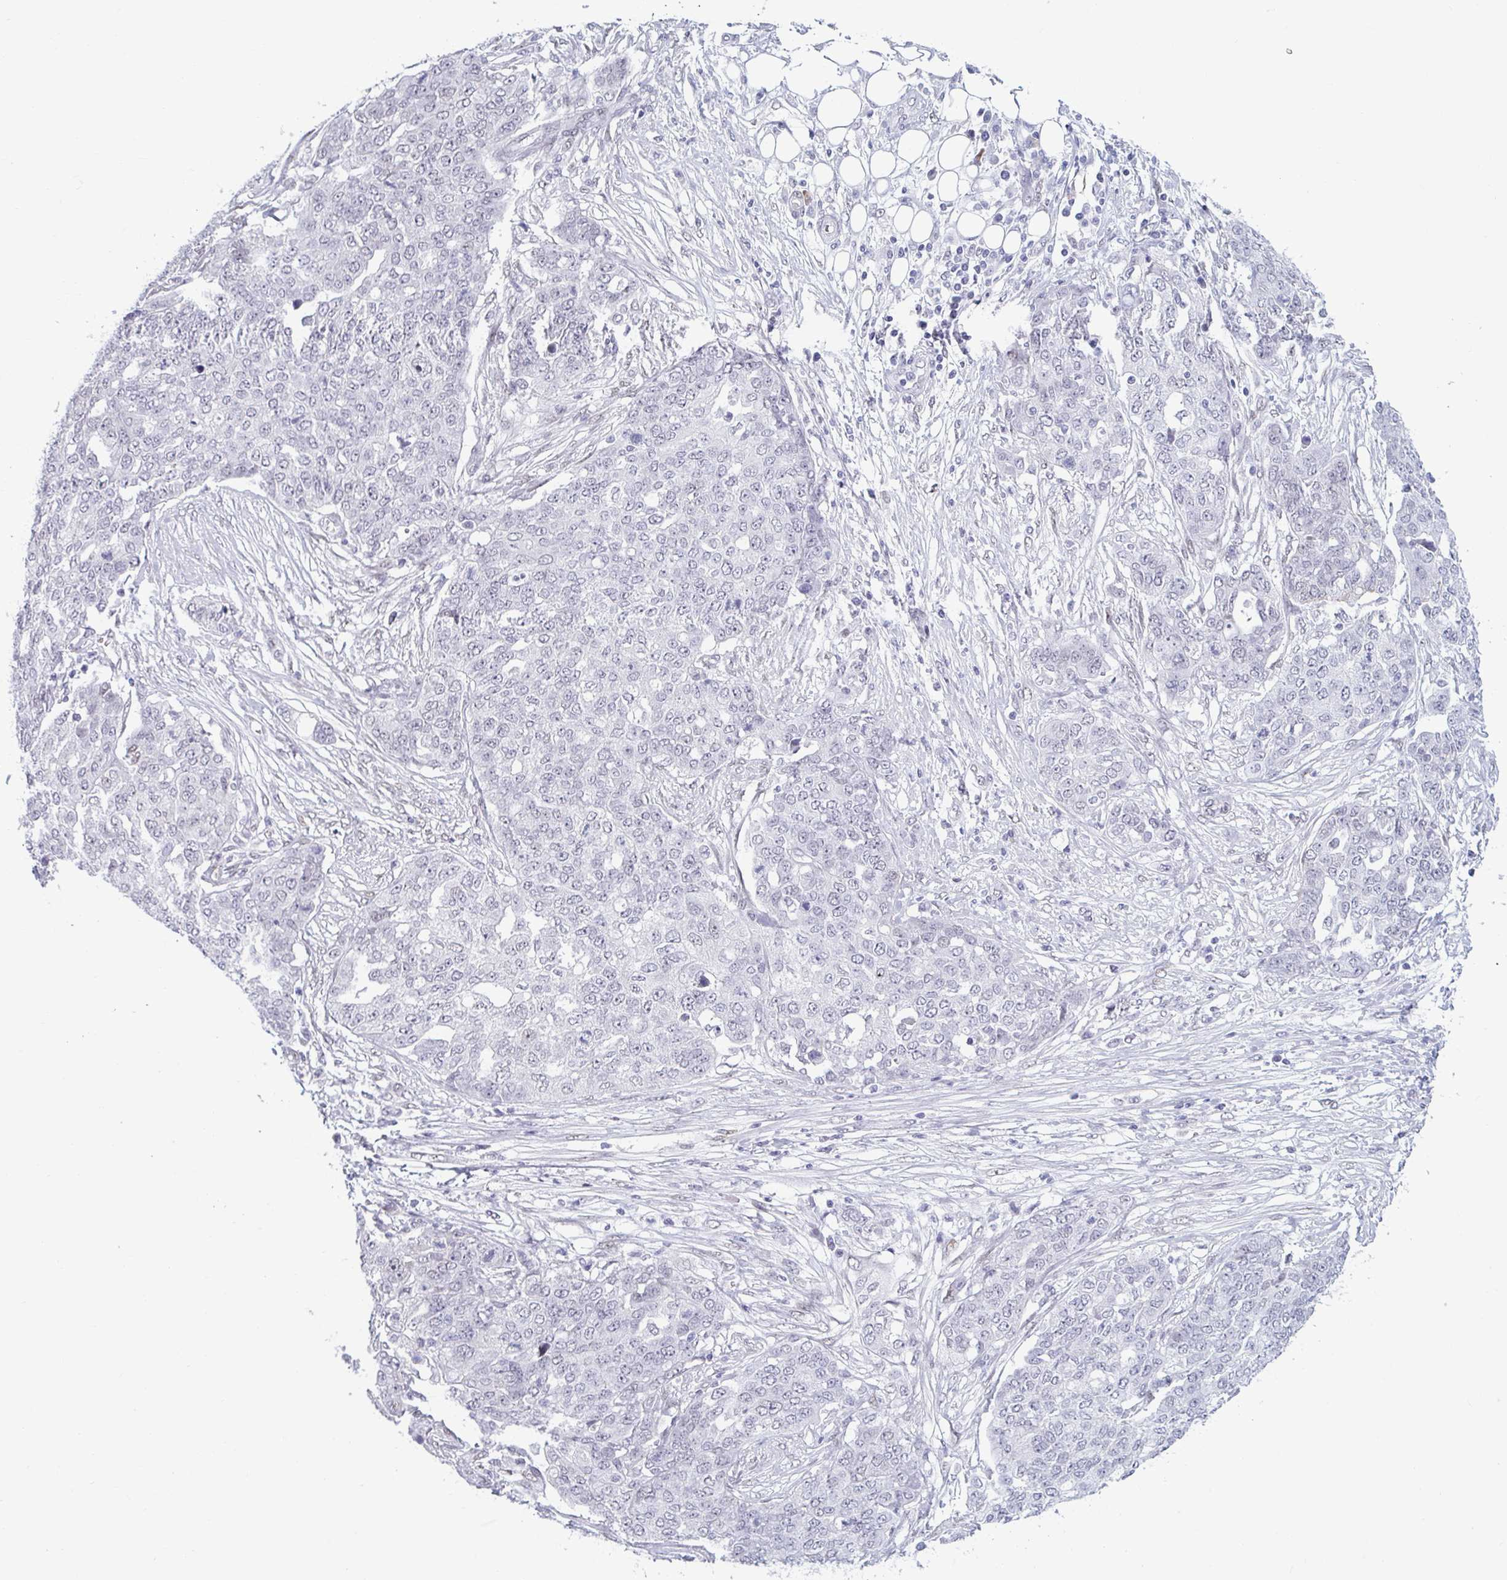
{"staining": {"intensity": "negative", "quantity": "none", "location": "none"}, "tissue": "ovarian cancer", "cell_type": "Tumor cells", "image_type": "cancer", "snomed": [{"axis": "morphology", "description": "Cystadenocarcinoma, serous, NOS"}, {"axis": "topography", "description": "Soft tissue"}, {"axis": "topography", "description": "Ovary"}], "caption": "Tumor cells show no significant positivity in ovarian cancer.", "gene": "MSMB", "patient": {"sex": "female", "age": 57}}